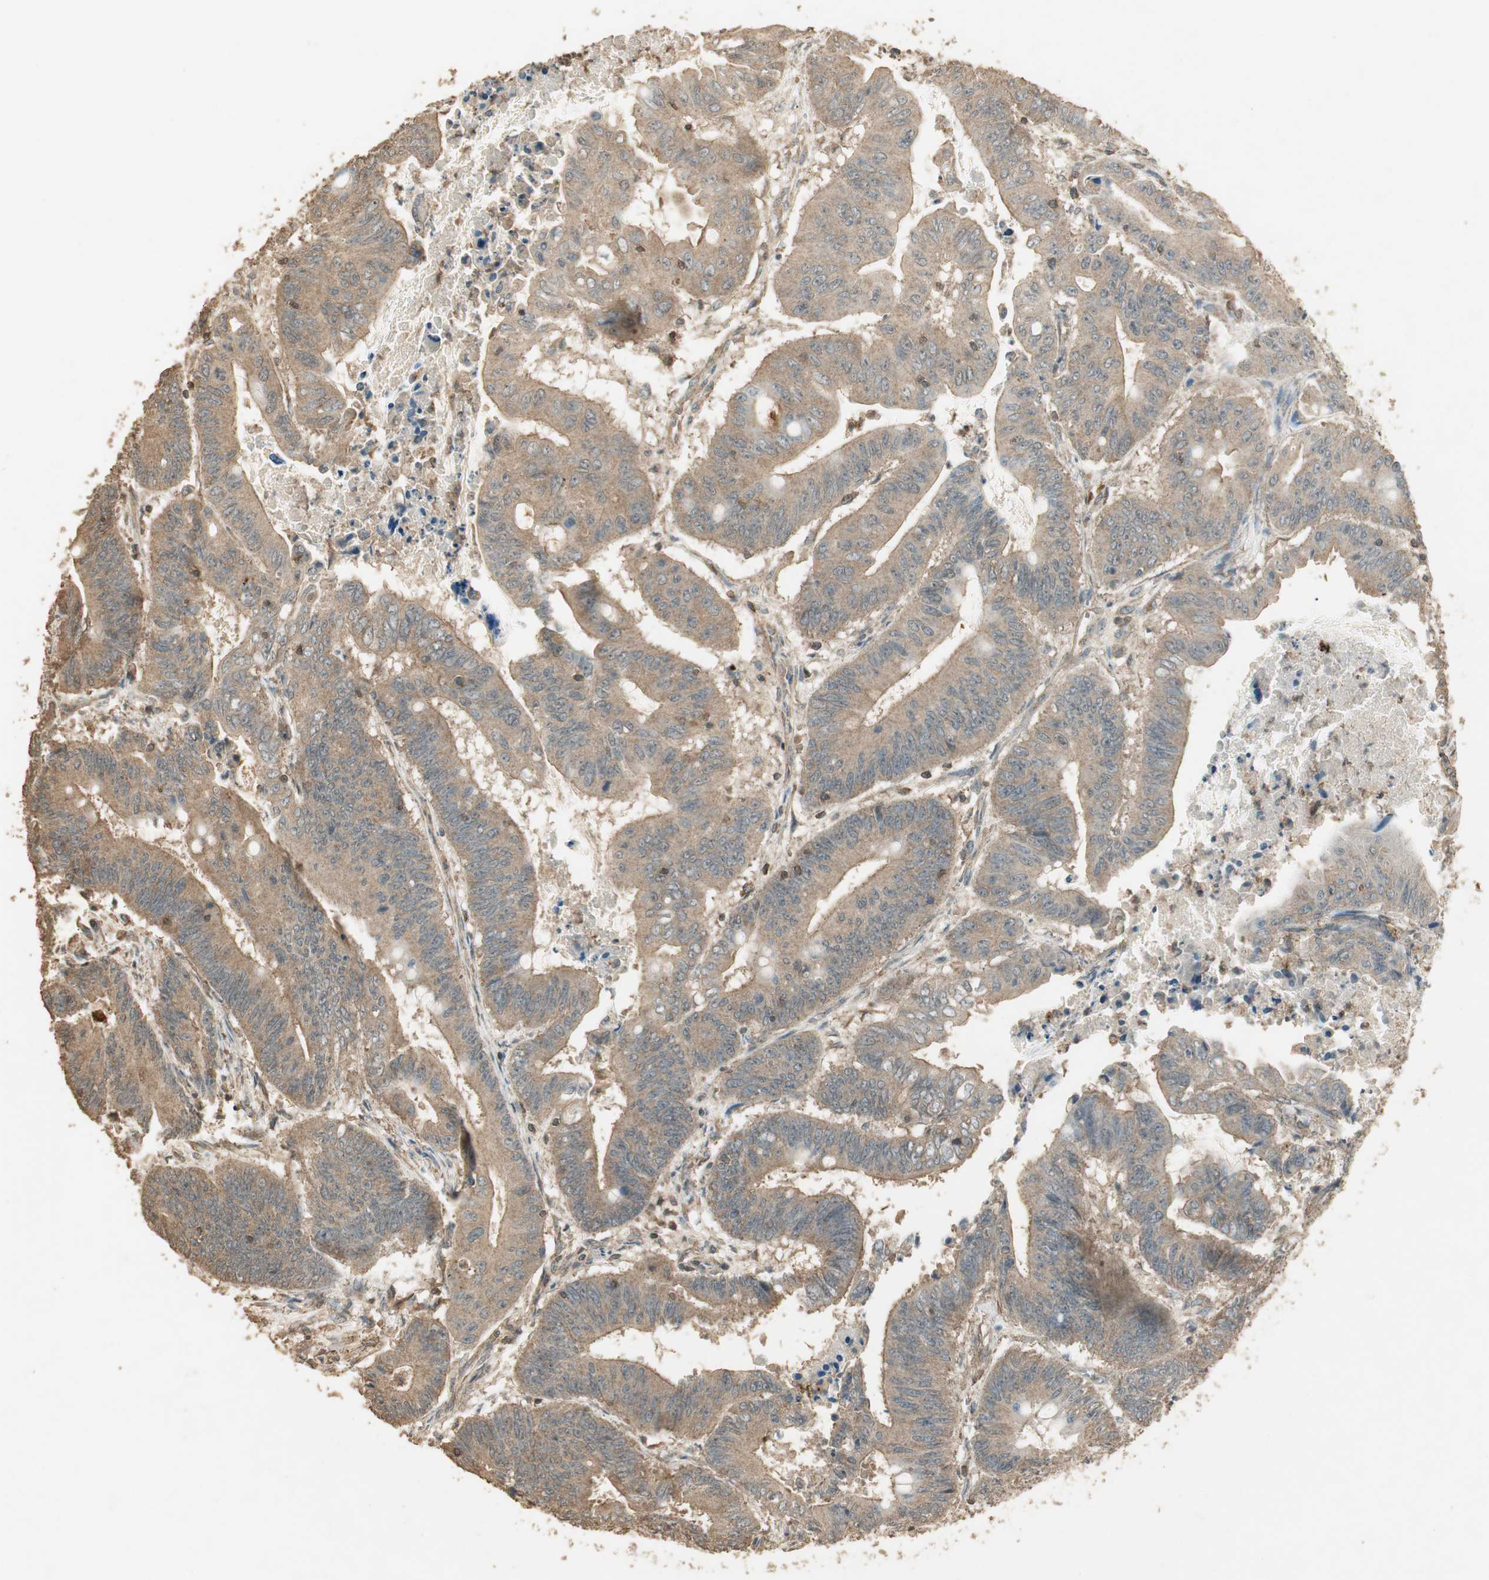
{"staining": {"intensity": "moderate", "quantity": ">75%", "location": "cytoplasmic/membranous"}, "tissue": "colorectal cancer", "cell_type": "Tumor cells", "image_type": "cancer", "snomed": [{"axis": "morphology", "description": "Adenocarcinoma, NOS"}, {"axis": "topography", "description": "Colon"}], "caption": "A photomicrograph of colorectal cancer stained for a protein reveals moderate cytoplasmic/membranous brown staining in tumor cells. (DAB IHC with brightfield microscopy, high magnification).", "gene": "USP2", "patient": {"sex": "male", "age": 45}}